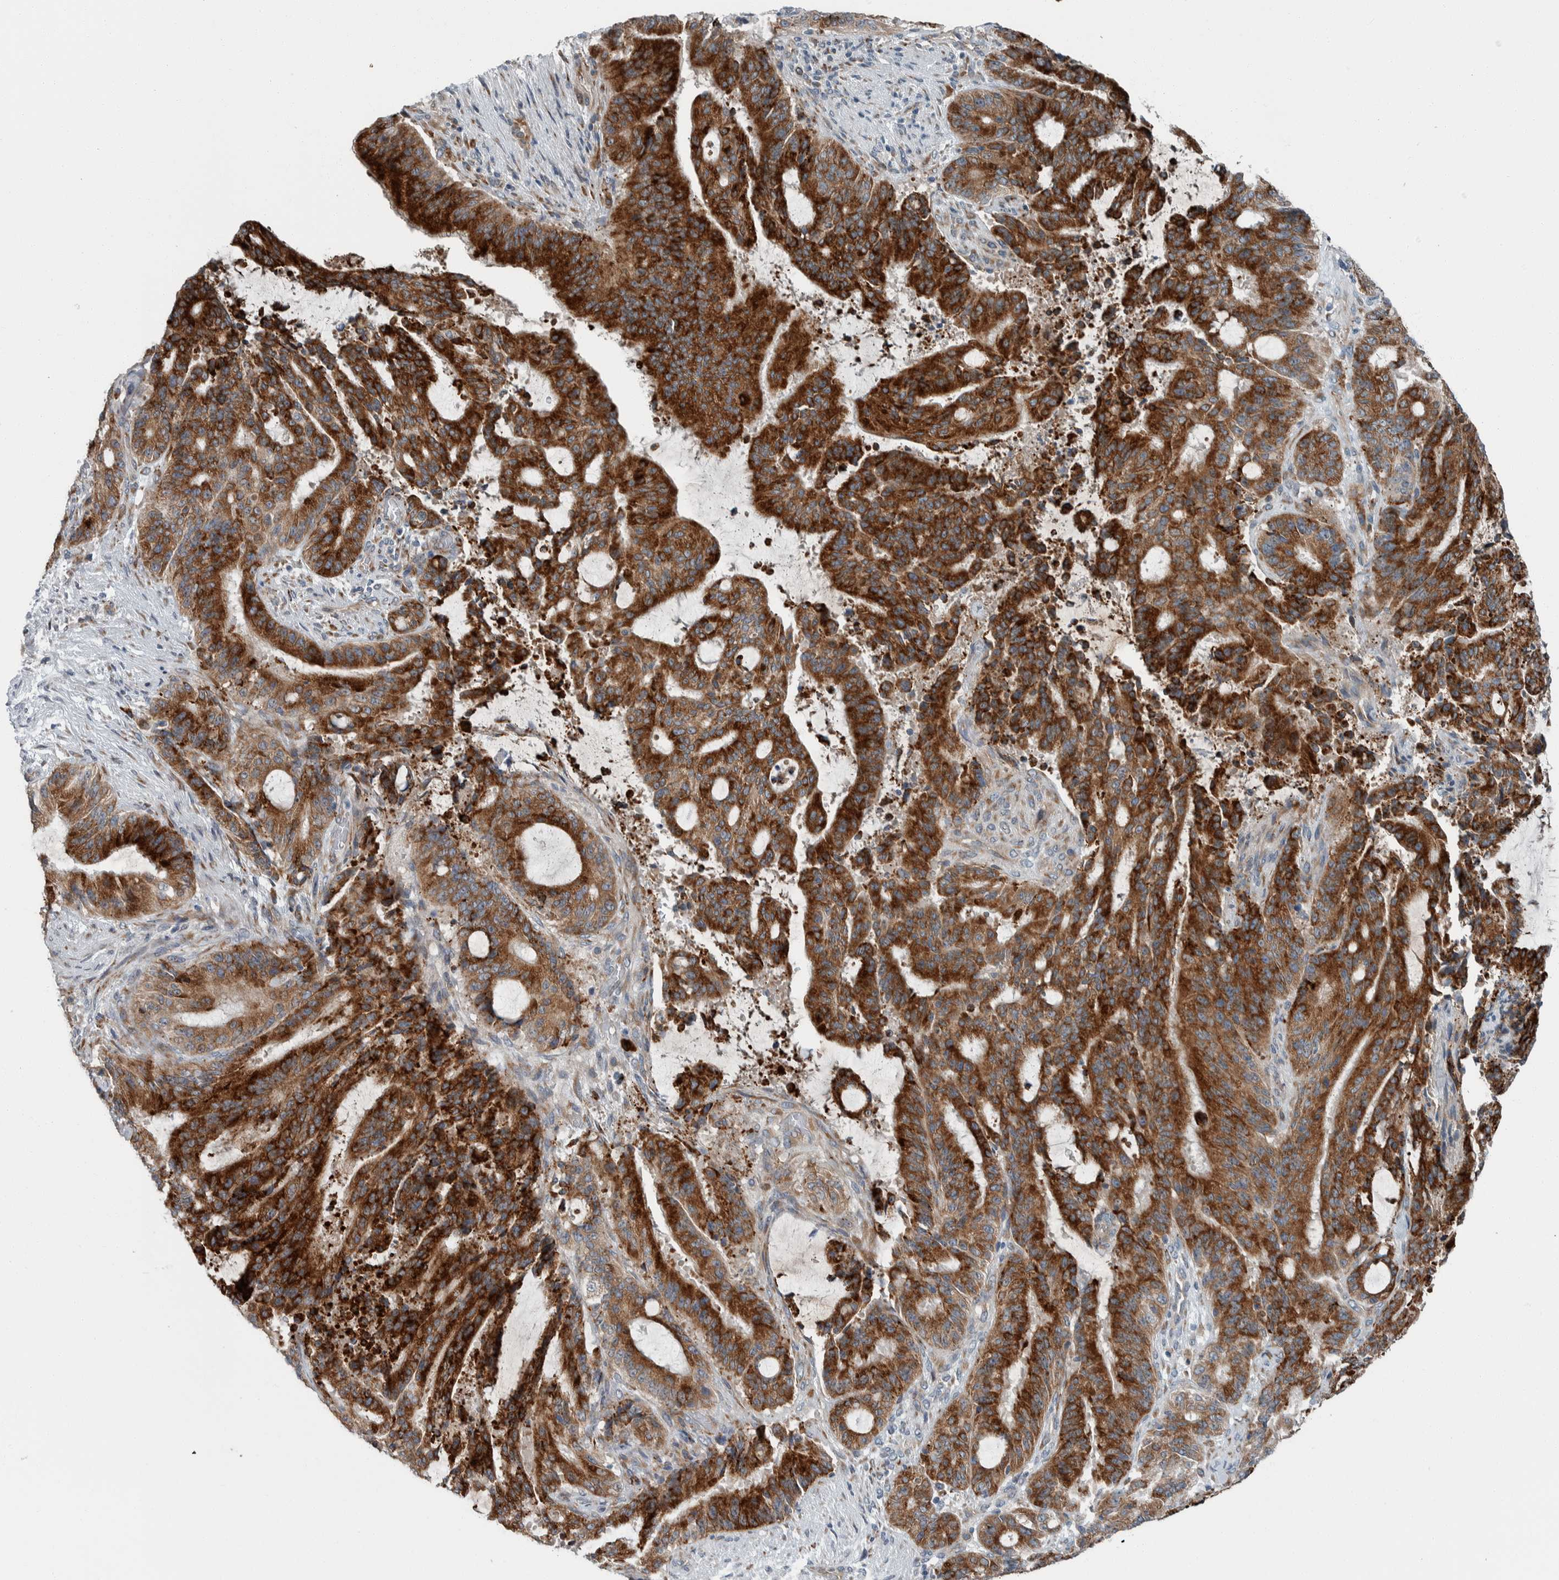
{"staining": {"intensity": "strong", "quantity": ">75%", "location": "cytoplasmic/membranous"}, "tissue": "liver cancer", "cell_type": "Tumor cells", "image_type": "cancer", "snomed": [{"axis": "morphology", "description": "Normal tissue, NOS"}, {"axis": "morphology", "description": "Cholangiocarcinoma"}, {"axis": "topography", "description": "Liver"}, {"axis": "topography", "description": "Peripheral nerve tissue"}], "caption": "Liver cancer stained with DAB (3,3'-diaminobenzidine) immunohistochemistry displays high levels of strong cytoplasmic/membranous expression in approximately >75% of tumor cells.", "gene": "USP25", "patient": {"sex": "female", "age": 73}}